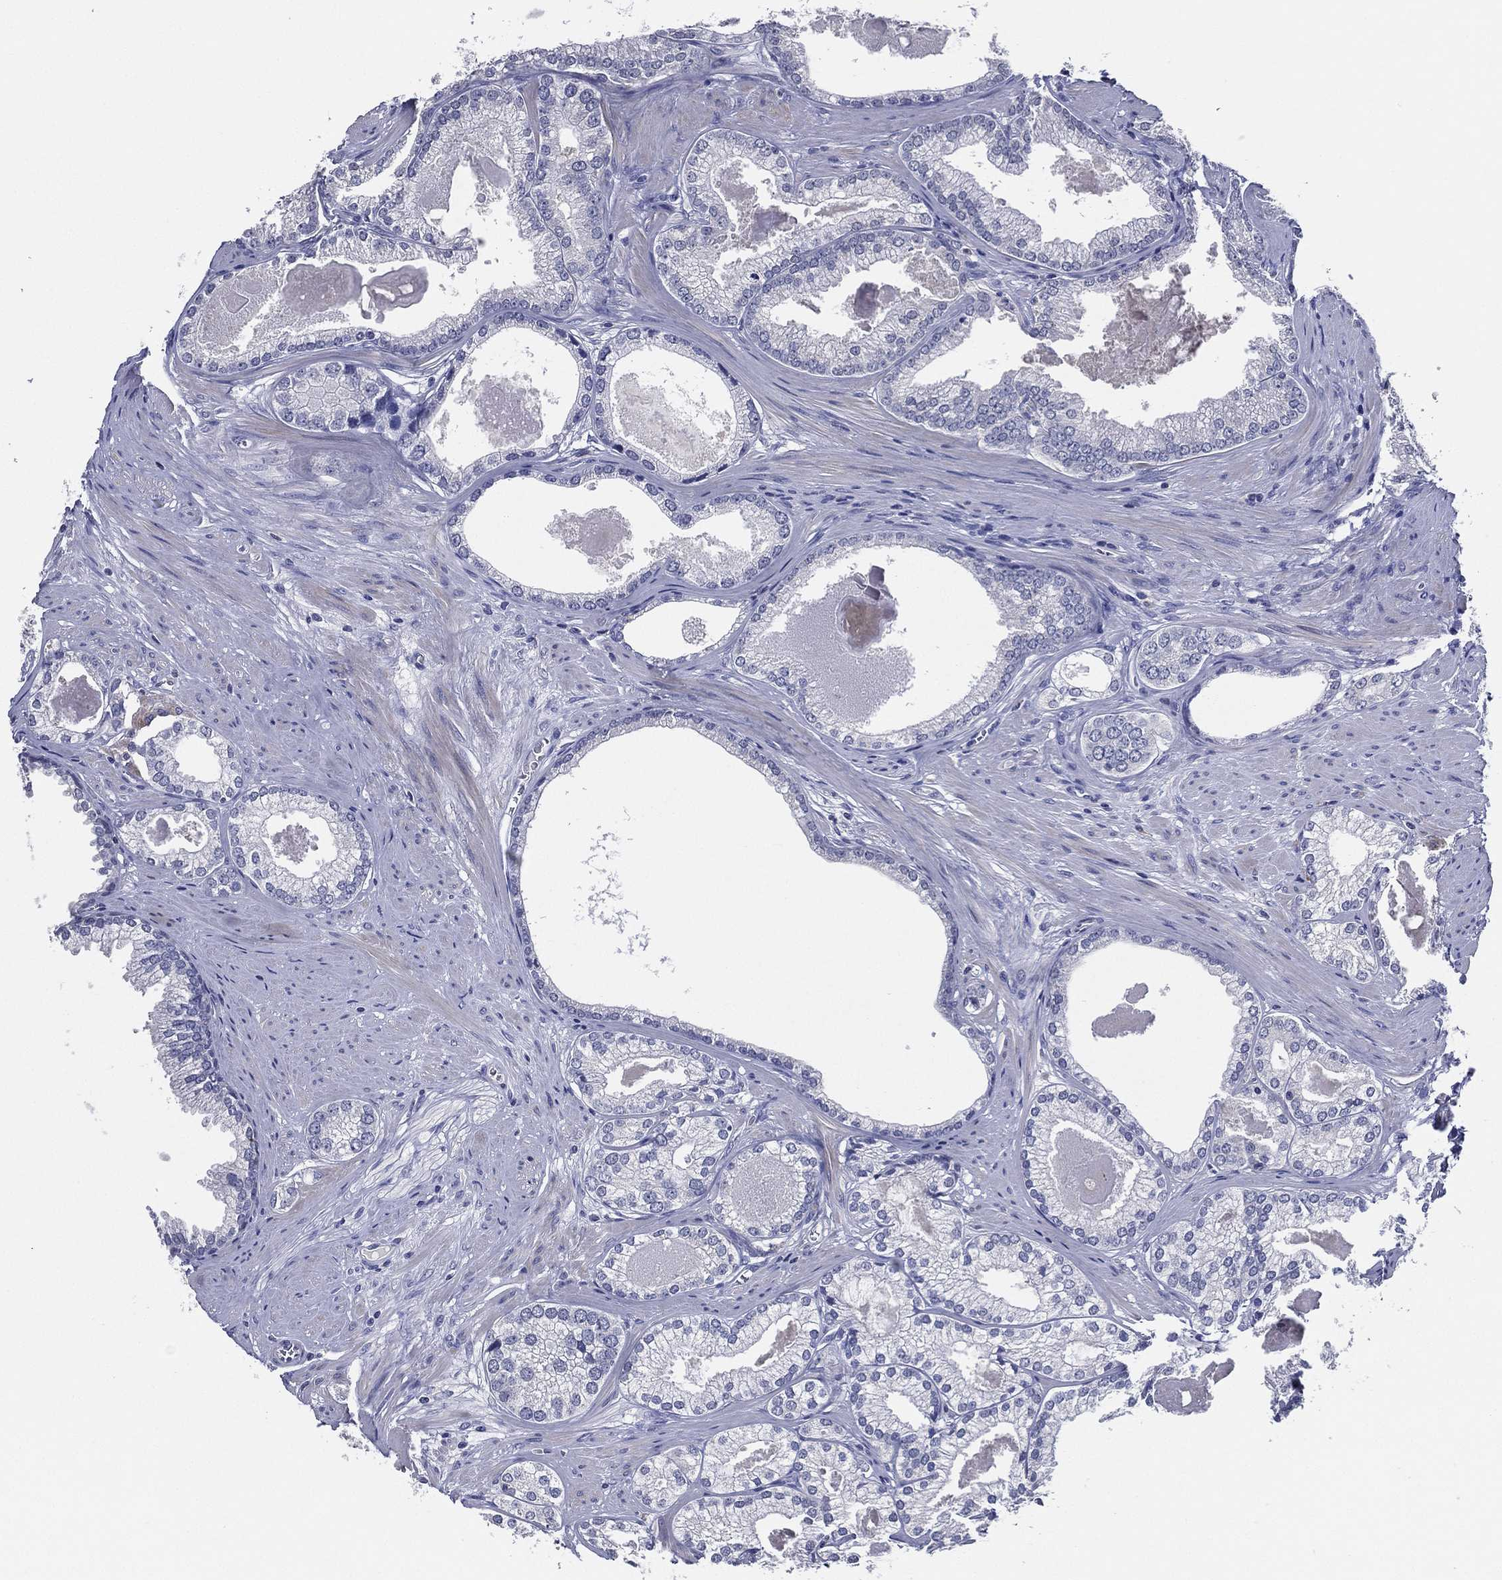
{"staining": {"intensity": "negative", "quantity": "none", "location": "none"}, "tissue": "prostate cancer", "cell_type": "Tumor cells", "image_type": "cancer", "snomed": [{"axis": "morphology", "description": "Adenocarcinoma, High grade"}, {"axis": "topography", "description": "Prostate and seminal vesicle, NOS"}], "caption": "Immunohistochemical staining of prostate cancer (high-grade adenocarcinoma) shows no significant staining in tumor cells.", "gene": "TFAP2A", "patient": {"sex": "male", "age": 62}}